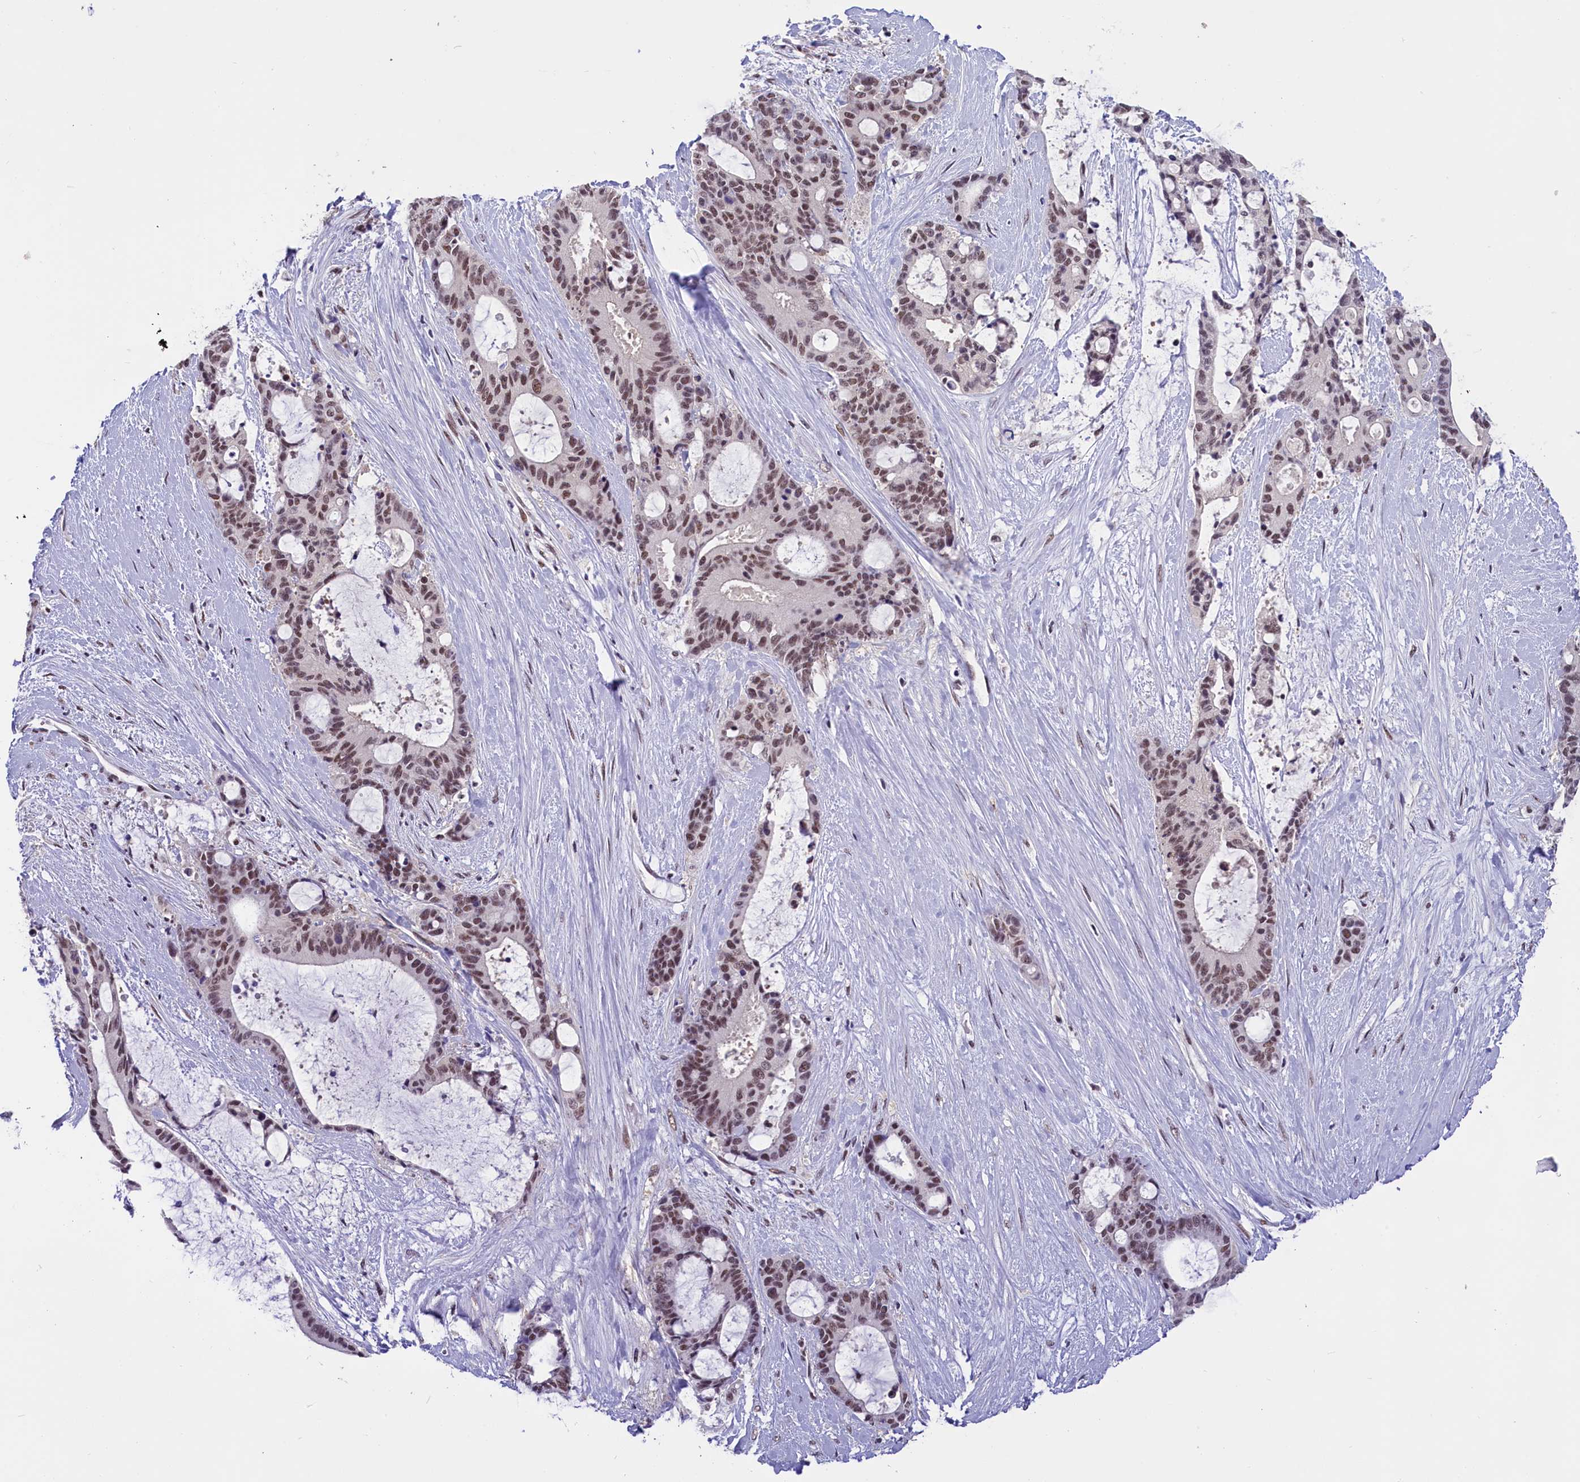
{"staining": {"intensity": "moderate", "quantity": ">75%", "location": "nuclear"}, "tissue": "liver cancer", "cell_type": "Tumor cells", "image_type": "cancer", "snomed": [{"axis": "morphology", "description": "Normal tissue, NOS"}, {"axis": "morphology", "description": "Cholangiocarcinoma"}, {"axis": "topography", "description": "Liver"}, {"axis": "topography", "description": "Peripheral nerve tissue"}], "caption": "IHC (DAB (3,3'-diaminobenzidine)) staining of cholangiocarcinoma (liver) reveals moderate nuclear protein staining in approximately >75% of tumor cells.", "gene": "ZC3H4", "patient": {"sex": "female", "age": 73}}